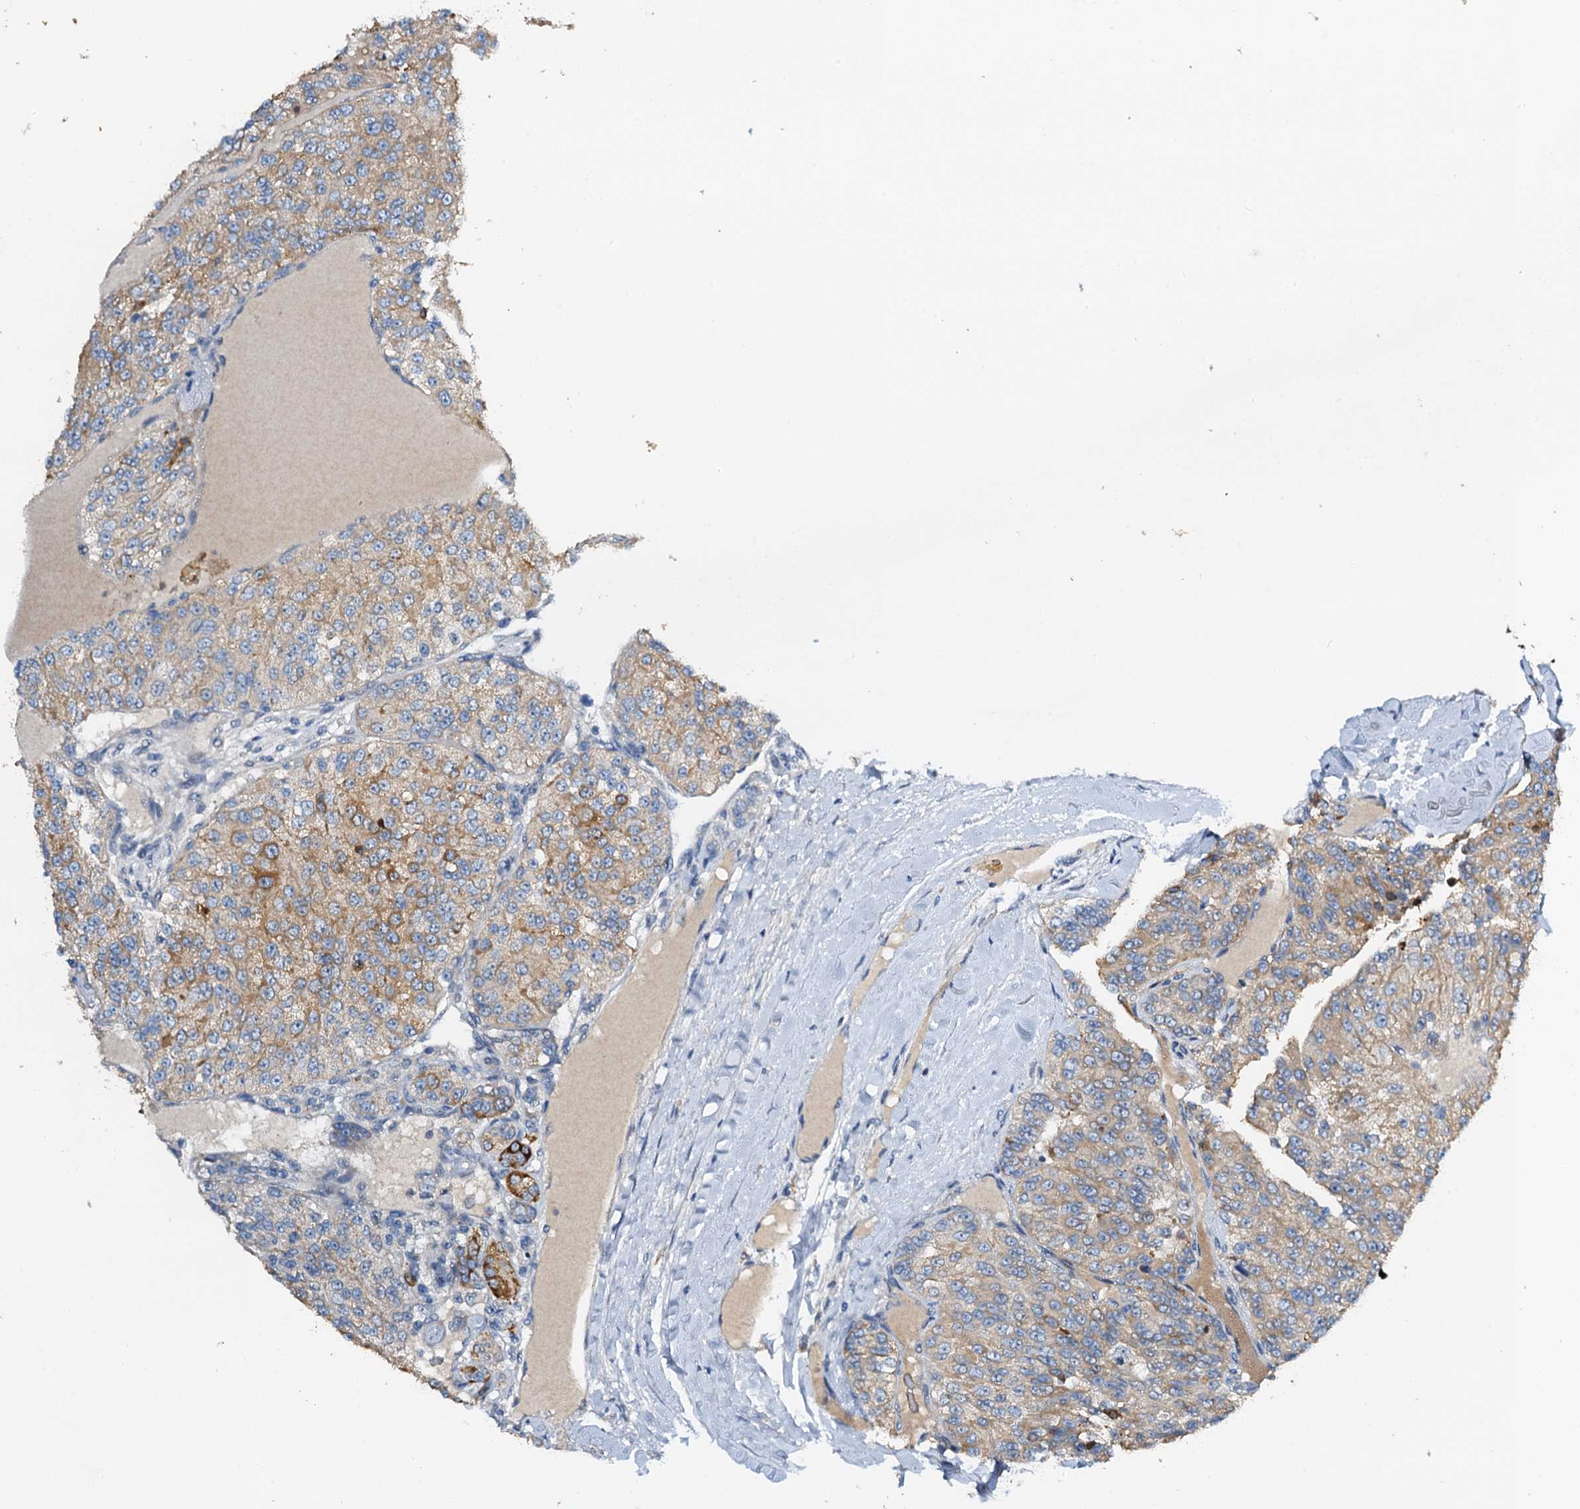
{"staining": {"intensity": "moderate", "quantity": "<25%", "location": "cytoplasmic/membranous"}, "tissue": "renal cancer", "cell_type": "Tumor cells", "image_type": "cancer", "snomed": [{"axis": "morphology", "description": "Adenocarcinoma, NOS"}, {"axis": "topography", "description": "Kidney"}], "caption": "Immunohistochemical staining of human adenocarcinoma (renal) demonstrates low levels of moderate cytoplasmic/membranous expression in approximately <25% of tumor cells. The staining was performed using DAB (3,3'-diaminobenzidine), with brown indicating positive protein expression. Nuclei are stained blue with hematoxylin.", "gene": "ZNF606", "patient": {"sex": "female", "age": 63}}